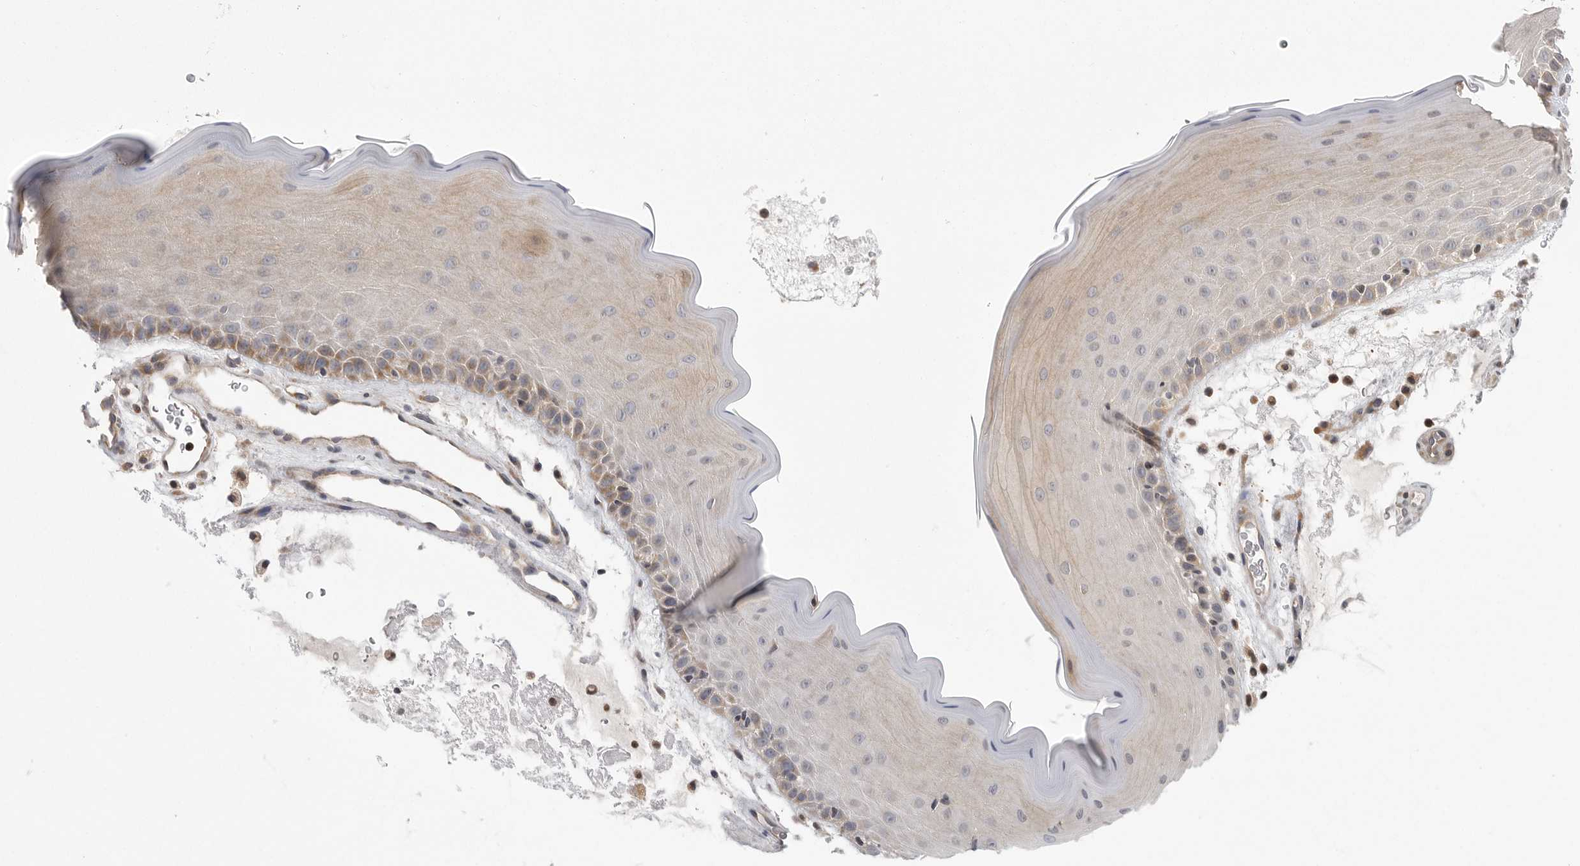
{"staining": {"intensity": "moderate", "quantity": ">75%", "location": "cytoplasmic/membranous"}, "tissue": "oral mucosa", "cell_type": "Squamous epithelial cells", "image_type": "normal", "snomed": [{"axis": "morphology", "description": "Normal tissue, NOS"}, {"axis": "topography", "description": "Oral tissue"}], "caption": "The image reveals a brown stain indicating the presence of a protein in the cytoplasmic/membranous of squamous epithelial cells in oral mucosa. (brown staining indicates protein expression, while blue staining denotes nuclei).", "gene": "OXR1", "patient": {"sex": "male", "age": 13}}